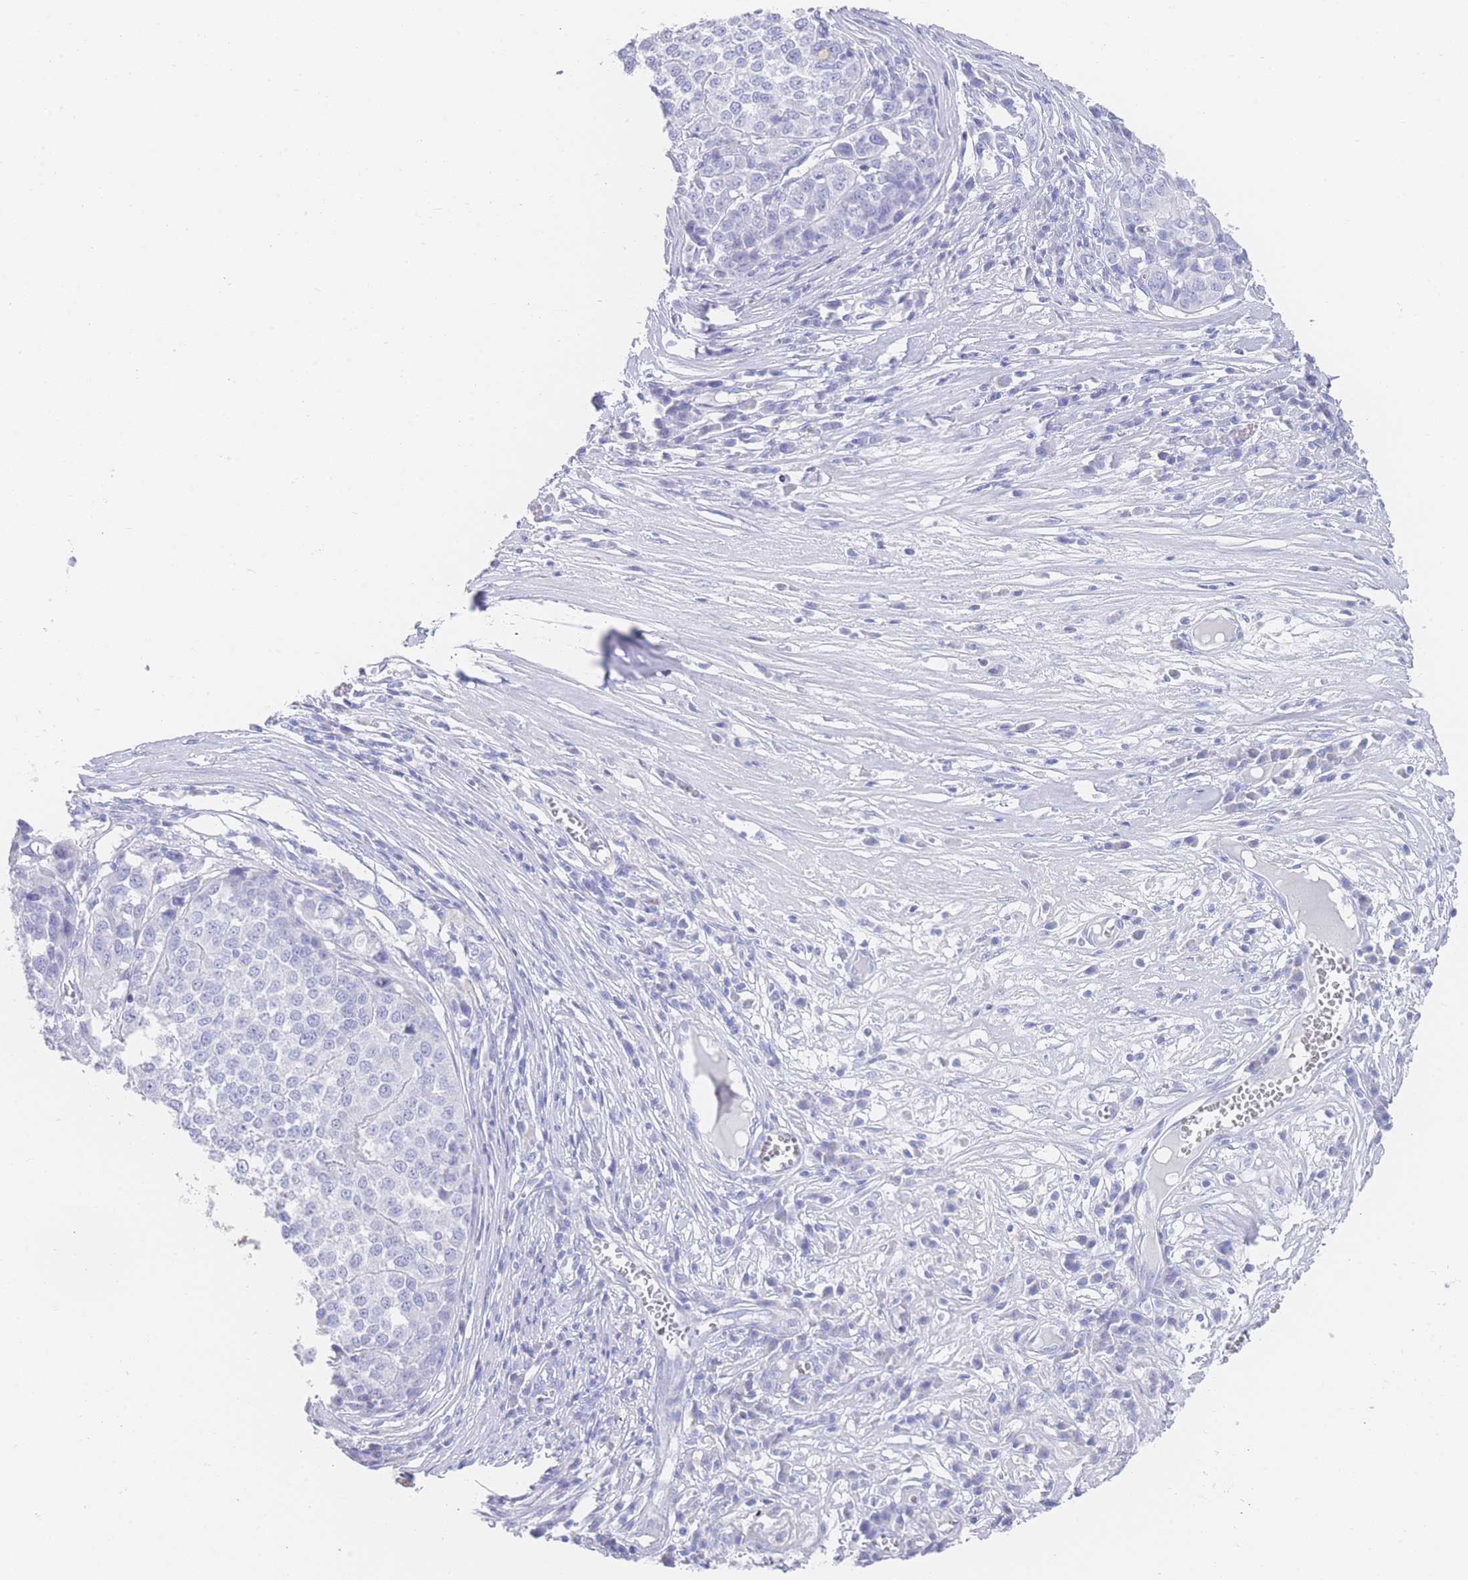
{"staining": {"intensity": "negative", "quantity": "none", "location": "none"}, "tissue": "melanoma", "cell_type": "Tumor cells", "image_type": "cancer", "snomed": [{"axis": "morphology", "description": "Malignant melanoma, Metastatic site"}, {"axis": "topography", "description": "Lymph node"}], "caption": "The image reveals no significant staining in tumor cells of melanoma. (Immunohistochemistry, brightfield microscopy, high magnification).", "gene": "LRRC37A", "patient": {"sex": "male", "age": 44}}